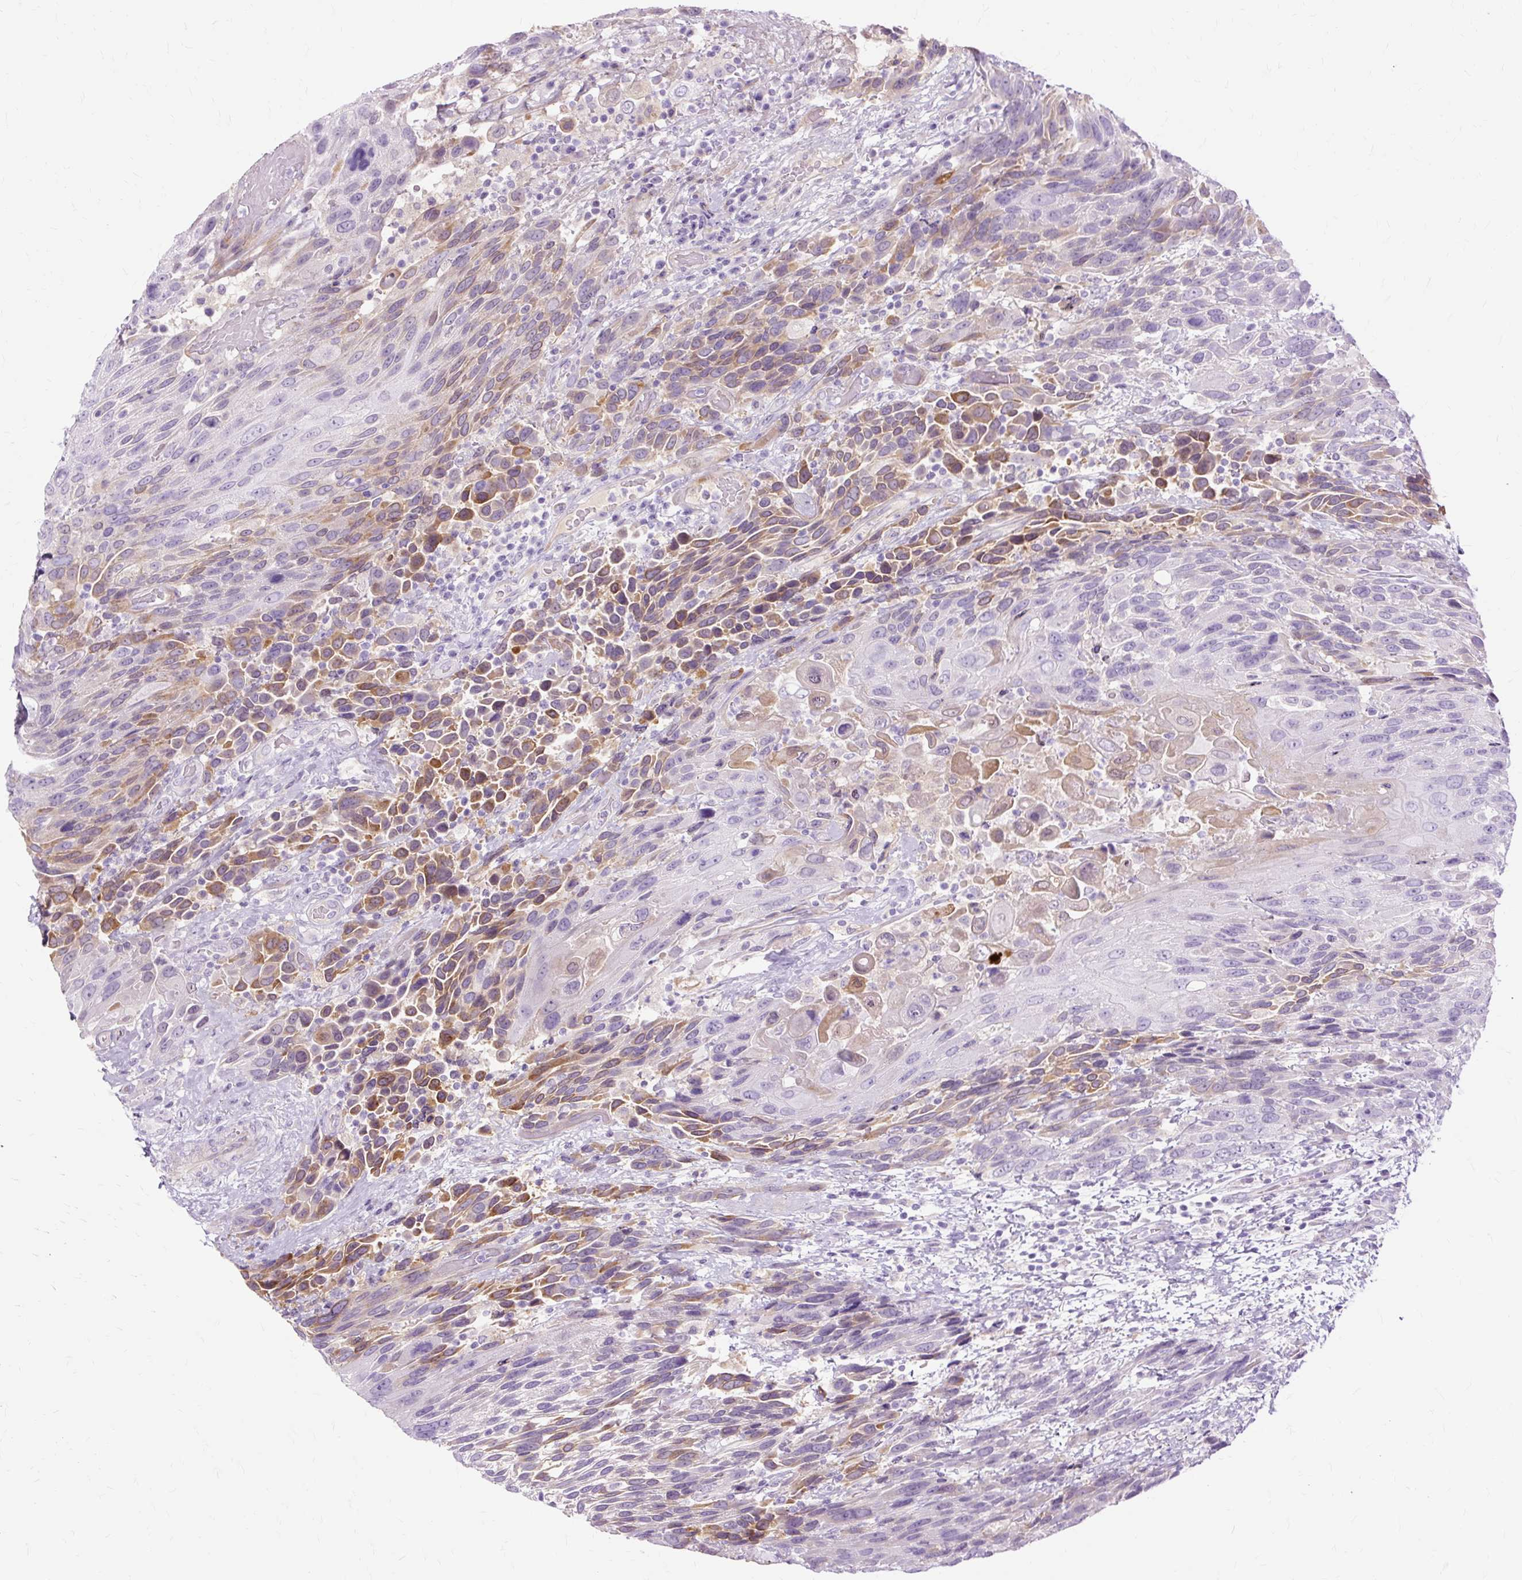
{"staining": {"intensity": "moderate", "quantity": "25%-75%", "location": "cytoplasmic/membranous"}, "tissue": "urothelial cancer", "cell_type": "Tumor cells", "image_type": "cancer", "snomed": [{"axis": "morphology", "description": "Urothelial carcinoma, High grade"}, {"axis": "topography", "description": "Urinary bladder"}], "caption": "Immunohistochemistry (IHC) histopathology image of neoplastic tissue: human urothelial cancer stained using immunohistochemistry exhibits medium levels of moderate protein expression localized specifically in the cytoplasmic/membranous of tumor cells, appearing as a cytoplasmic/membranous brown color.", "gene": "DCTN4", "patient": {"sex": "female", "age": 70}}